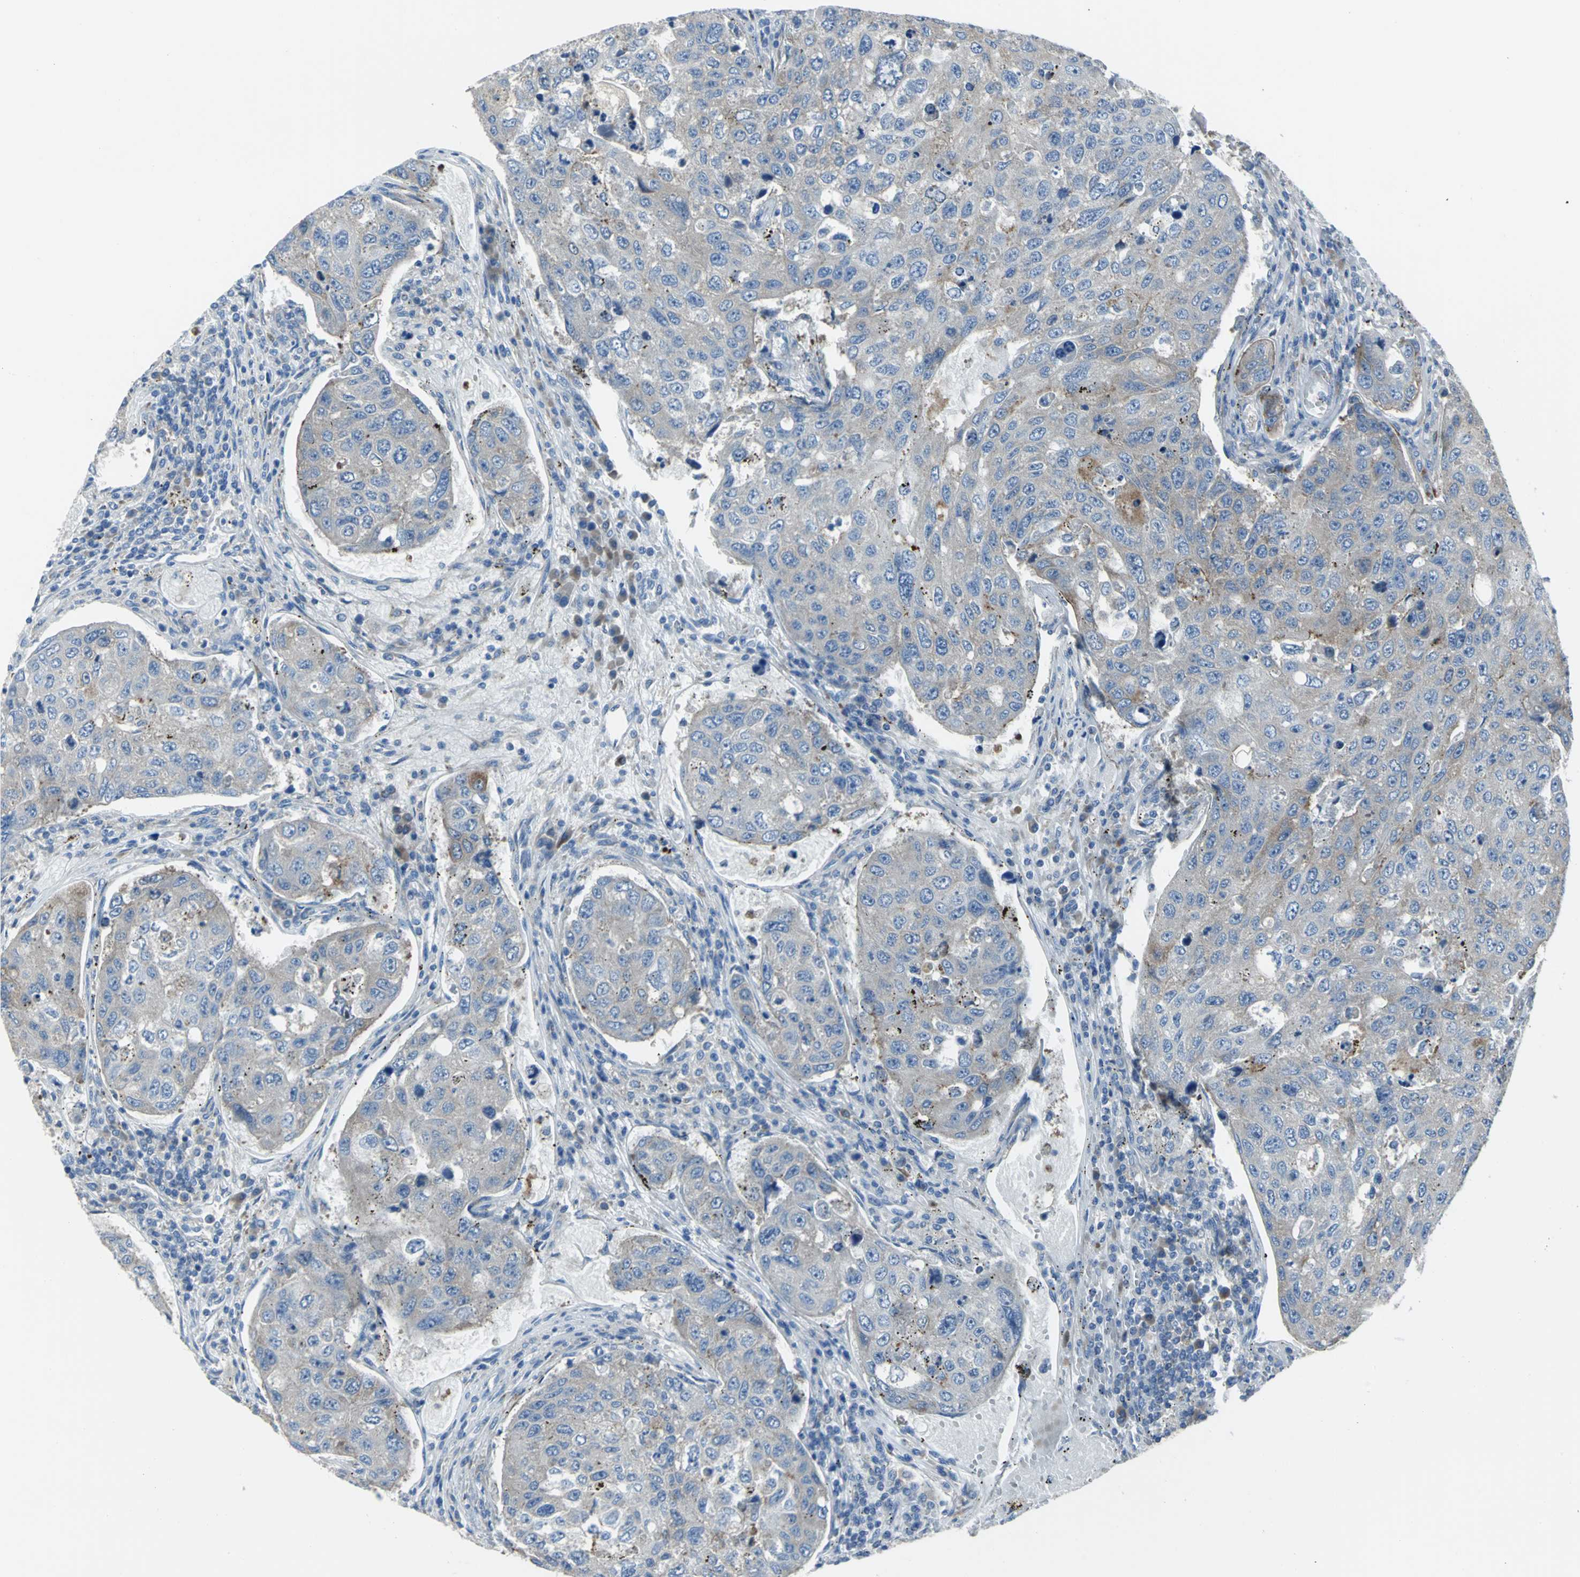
{"staining": {"intensity": "weak", "quantity": "<25%", "location": "cytoplasmic/membranous"}, "tissue": "urothelial cancer", "cell_type": "Tumor cells", "image_type": "cancer", "snomed": [{"axis": "morphology", "description": "Urothelial carcinoma, High grade"}, {"axis": "topography", "description": "Lymph node"}, {"axis": "topography", "description": "Urinary bladder"}], "caption": "Protein analysis of urothelial carcinoma (high-grade) displays no significant positivity in tumor cells.", "gene": "EIF5A", "patient": {"sex": "male", "age": 51}}